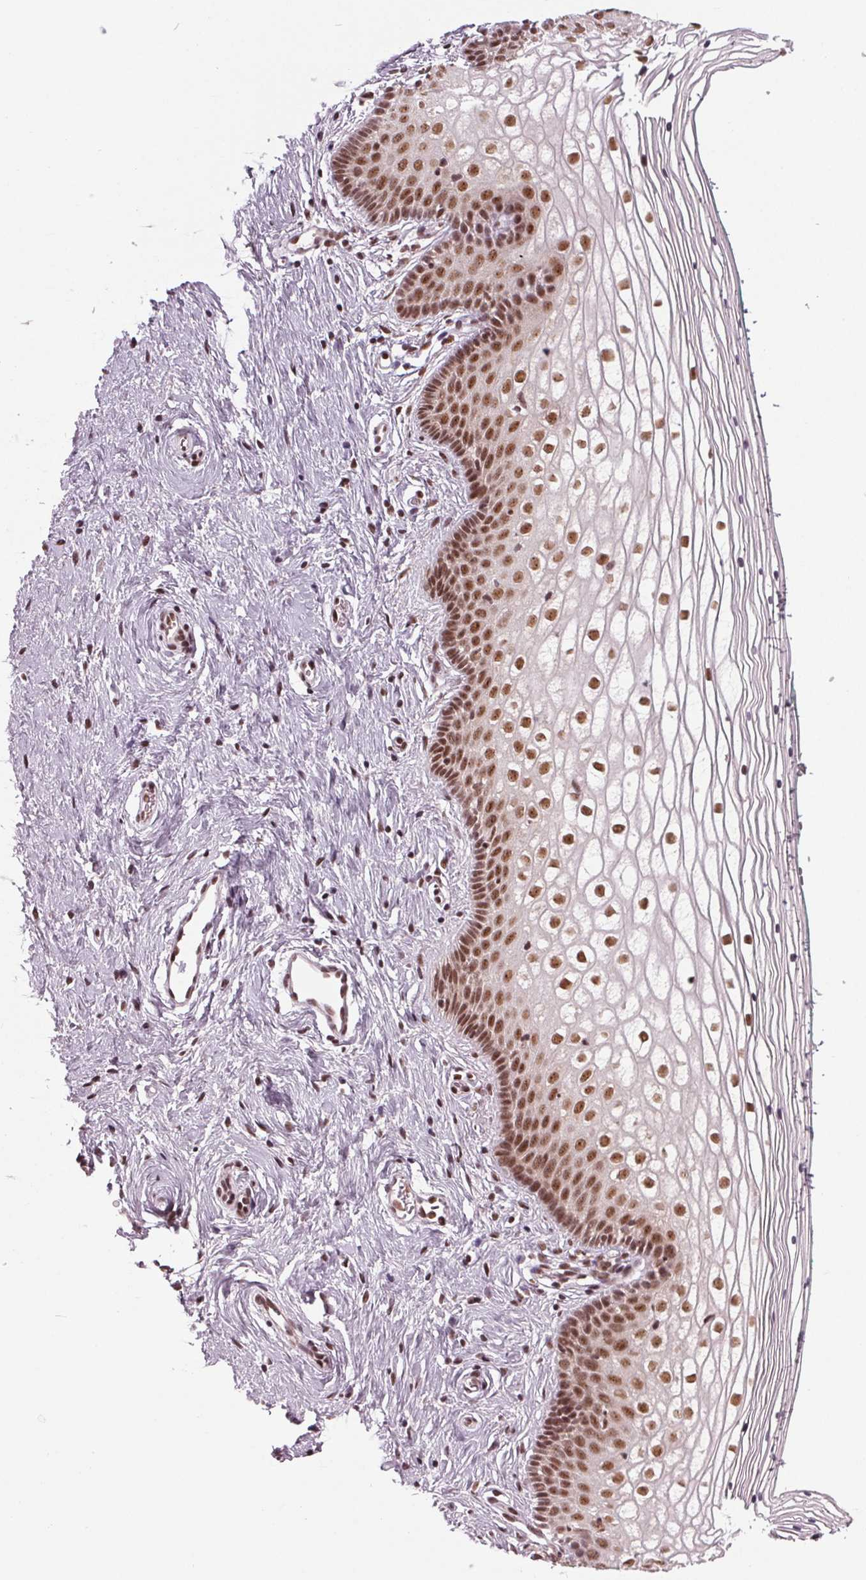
{"staining": {"intensity": "moderate", "quantity": ">75%", "location": "nuclear"}, "tissue": "vagina", "cell_type": "Squamous epithelial cells", "image_type": "normal", "snomed": [{"axis": "morphology", "description": "Normal tissue, NOS"}, {"axis": "topography", "description": "Vagina"}], "caption": "The immunohistochemical stain highlights moderate nuclear staining in squamous epithelial cells of benign vagina.", "gene": "DDX41", "patient": {"sex": "female", "age": 36}}